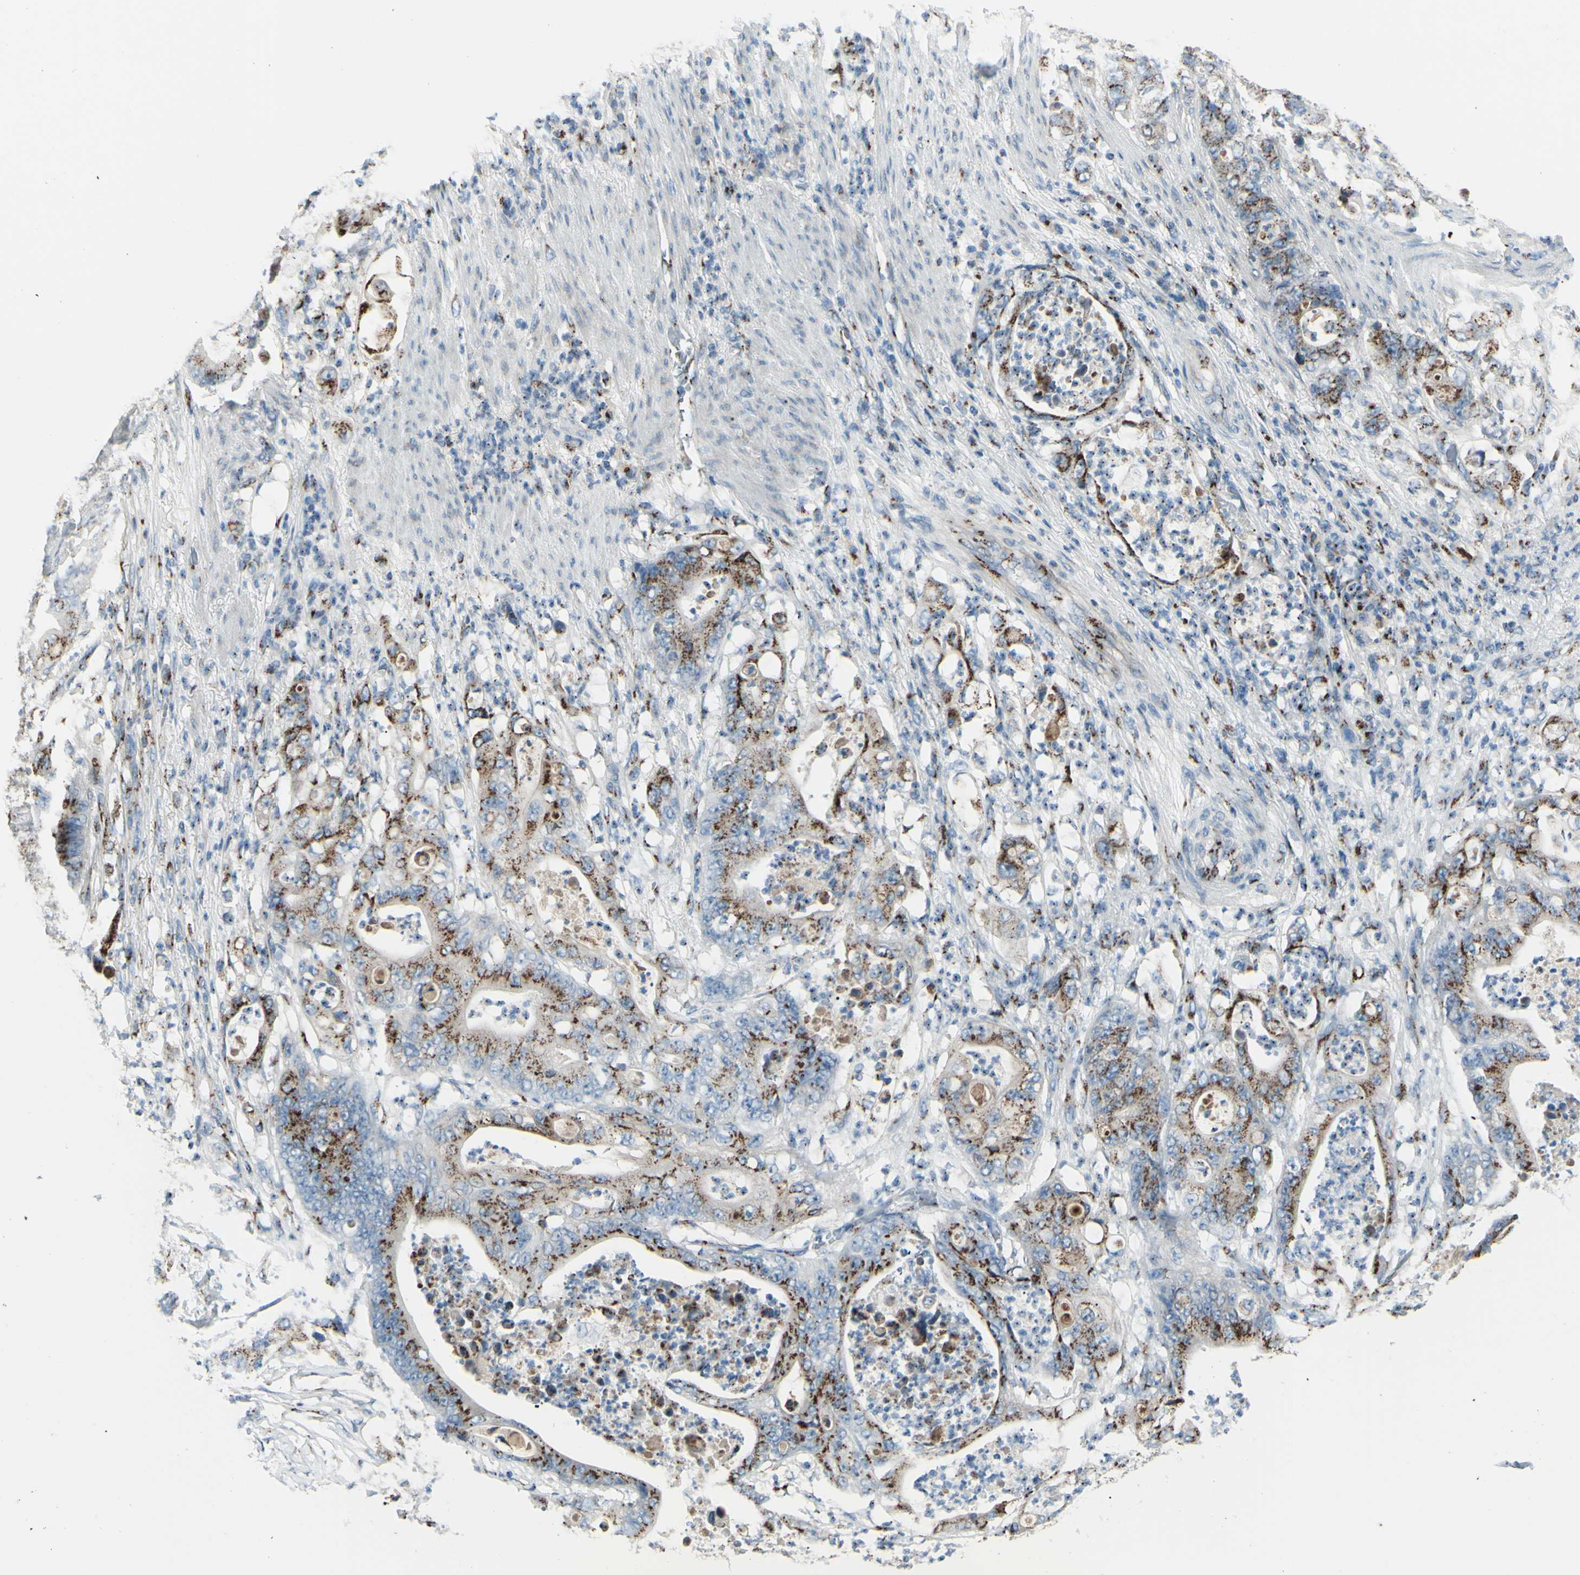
{"staining": {"intensity": "strong", "quantity": ">75%", "location": "cytoplasmic/membranous"}, "tissue": "stomach cancer", "cell_type": "Tumor cells", "image_type": "cancer", "snomed": [{"axis": "morphology", "description": "Adenocarcinoma, NOS"}, {"axis": "topography", "description": "Stomach"}], "caption": "Protein staining shows strong cytoplasmic/membranous expression in about >75% of tumor cells in stomach cancer (adenocarcinoma). Nuclei are stained in blue.", "gene": "B4GALT1", "patient": {"sex": "female", "age": 73}}